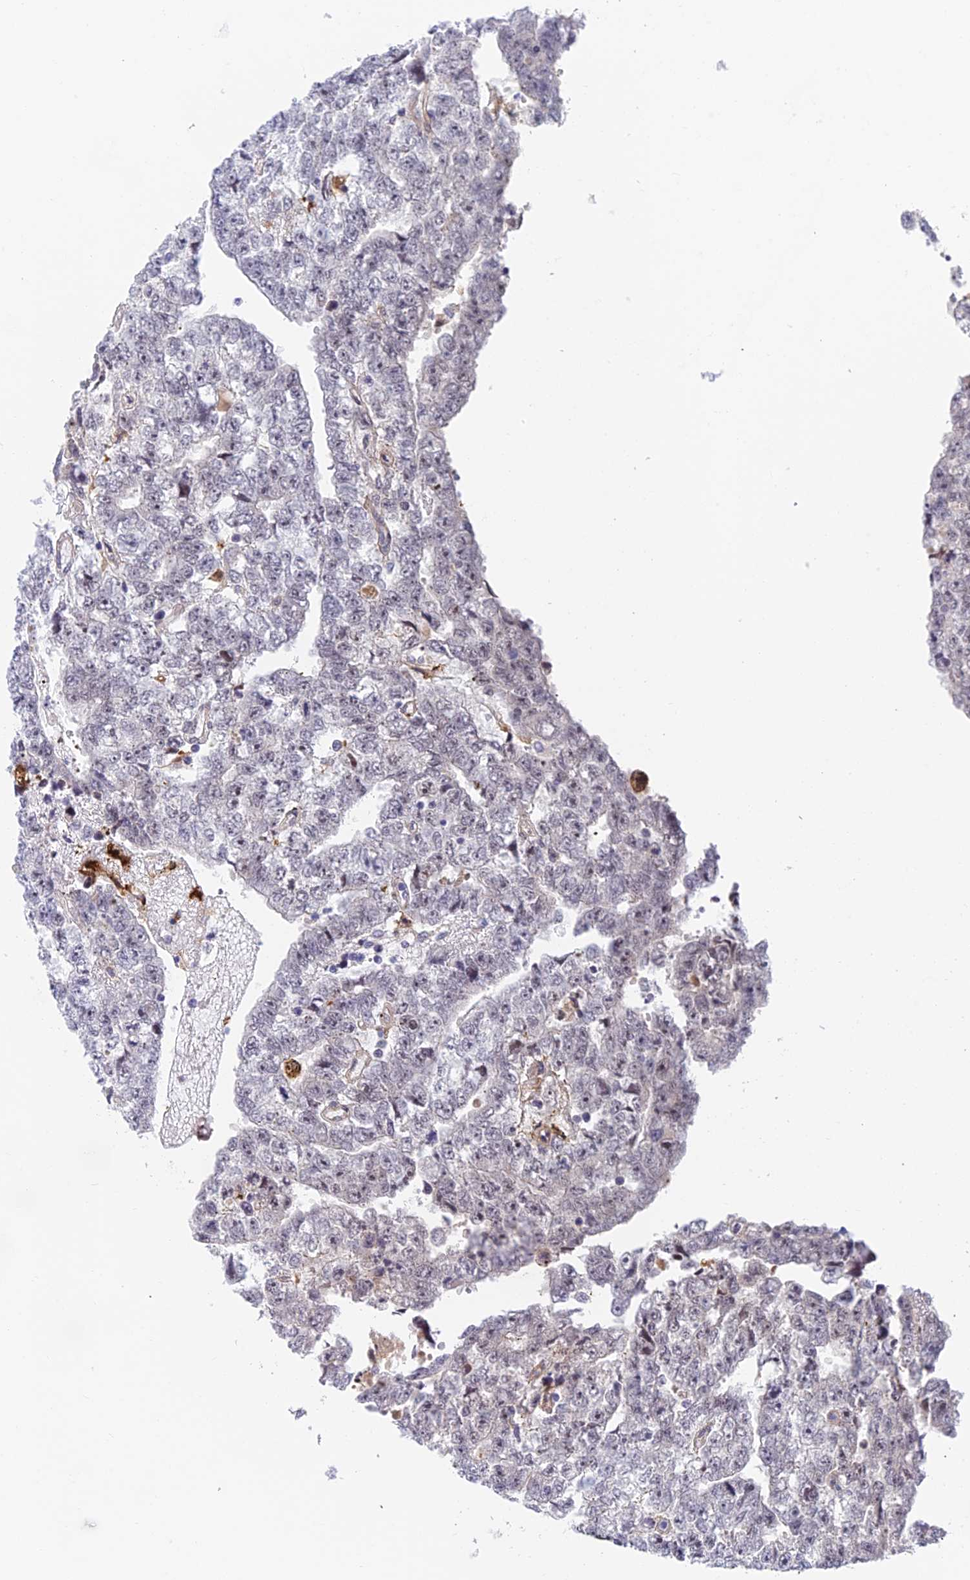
{"staining": {"intensity": "negative", "quantity": "none", "location": "none"}, "tissue": "testis cancer", "cell_type": "Tumor cells", "image_type": "cancer", "snomed": [{"axis": "morphology", "description": "Carcinoma, Embryonal, NOS"}, {"axis": "topography", "description": "Testis"}], "caption": "Immunohistochemistry (IHC) histopathology image of human testis cancer (embryonal carcinoma) stained for a protein (brown), which exhibits no staining in tumor cells.", "gene": "NSMCE1", "patient": {"sex": "male", "age": 25}}